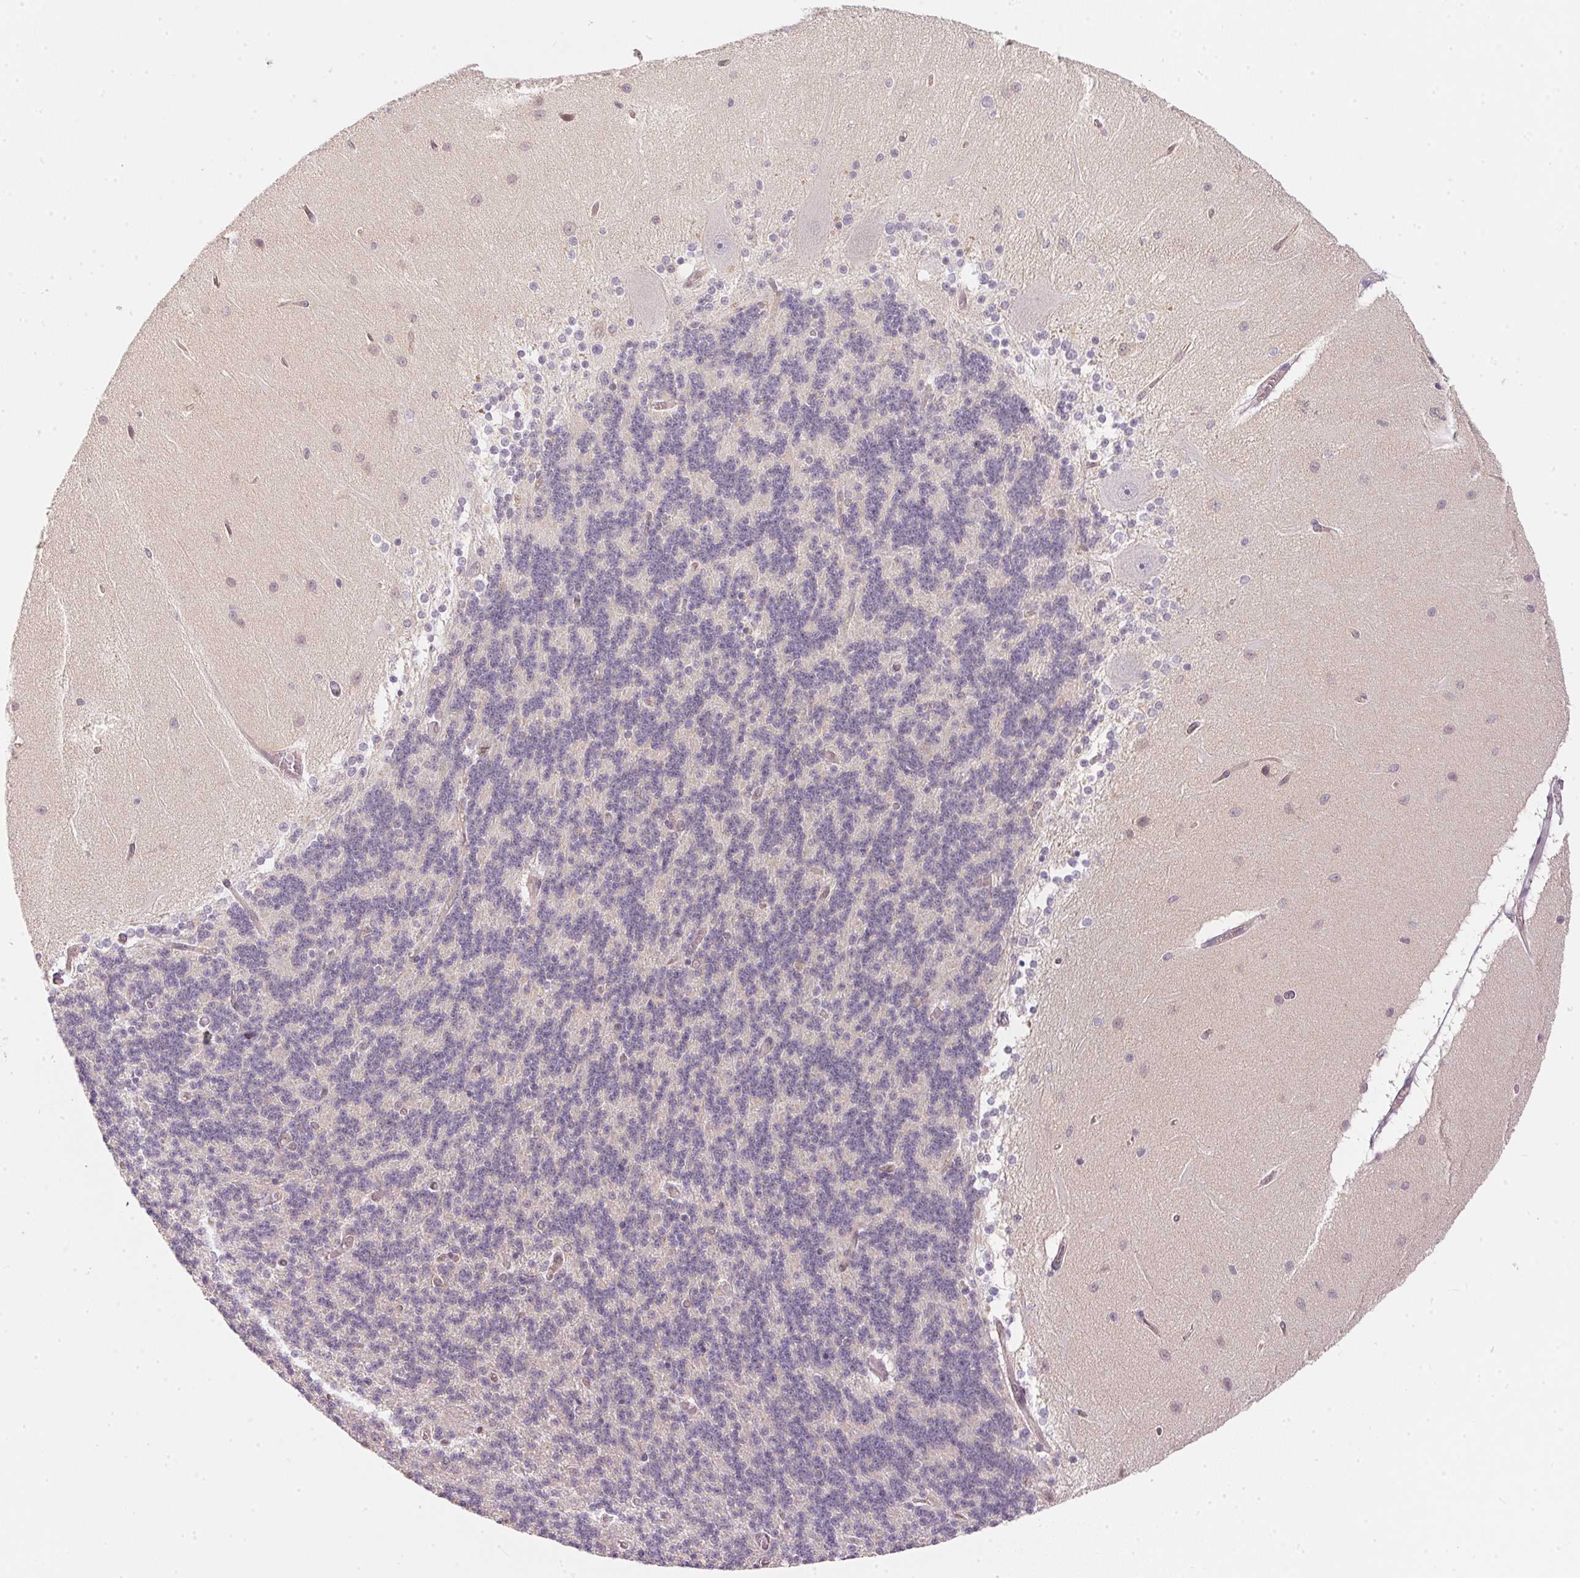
{"staining": {"intensity": "negative", "quantity": "none", "location": "none"}, "tissue": "cerebellum", "cell_type": "Cells in granular layer", "image_type": "normal", "snomed": [{"axis": "morphology", "description": "Normal tissue, NOS"}, {"axis": "topography", "description": "Cerebellum"}], "caption": "An IHC histopathology image of benign cerebellum is shown. There is no staining in cells in granular layer of cerebellum.", "gene": "BLMH", "patient": {"sex": "female", "age": 54}}